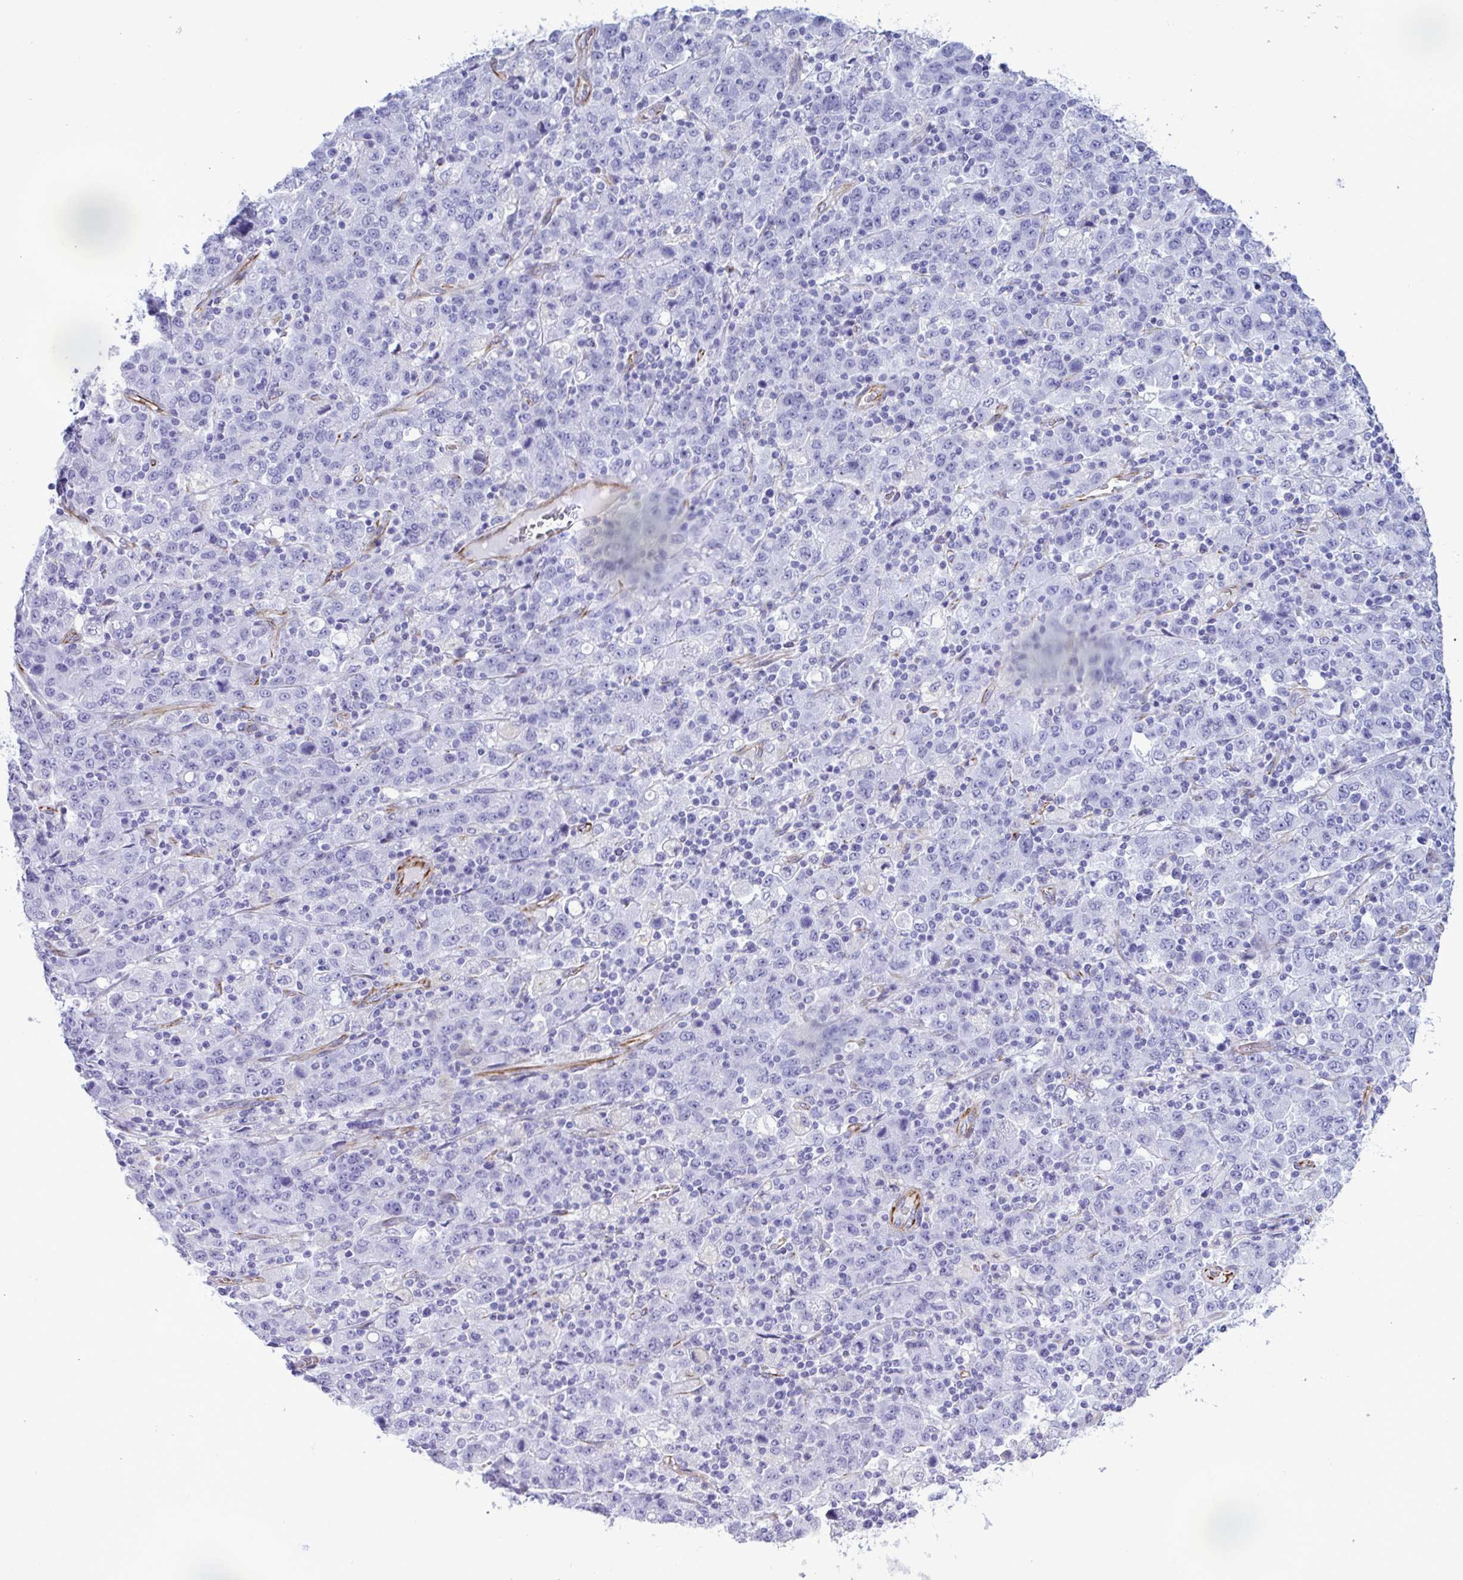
{"staining": {"intensity": "negative", "quantity": "none", "location": "none"}, "tissue": "stomach cancer", "cell_type": "Tumor cells", "image_type": "cancer", "snomed": [{"axis": "morphology", "description": "Adenocarcinoma, NOS"}, {"axis": "topography", "description": "Stomach, upper"}], "caption": "DAB immunohistochemical staining of human stomach cancer (adenocarcinoma) displays no significant expression in tumor cells.", "gene": "SMAD5", "patient": {"sex": "male", "age": 69}}